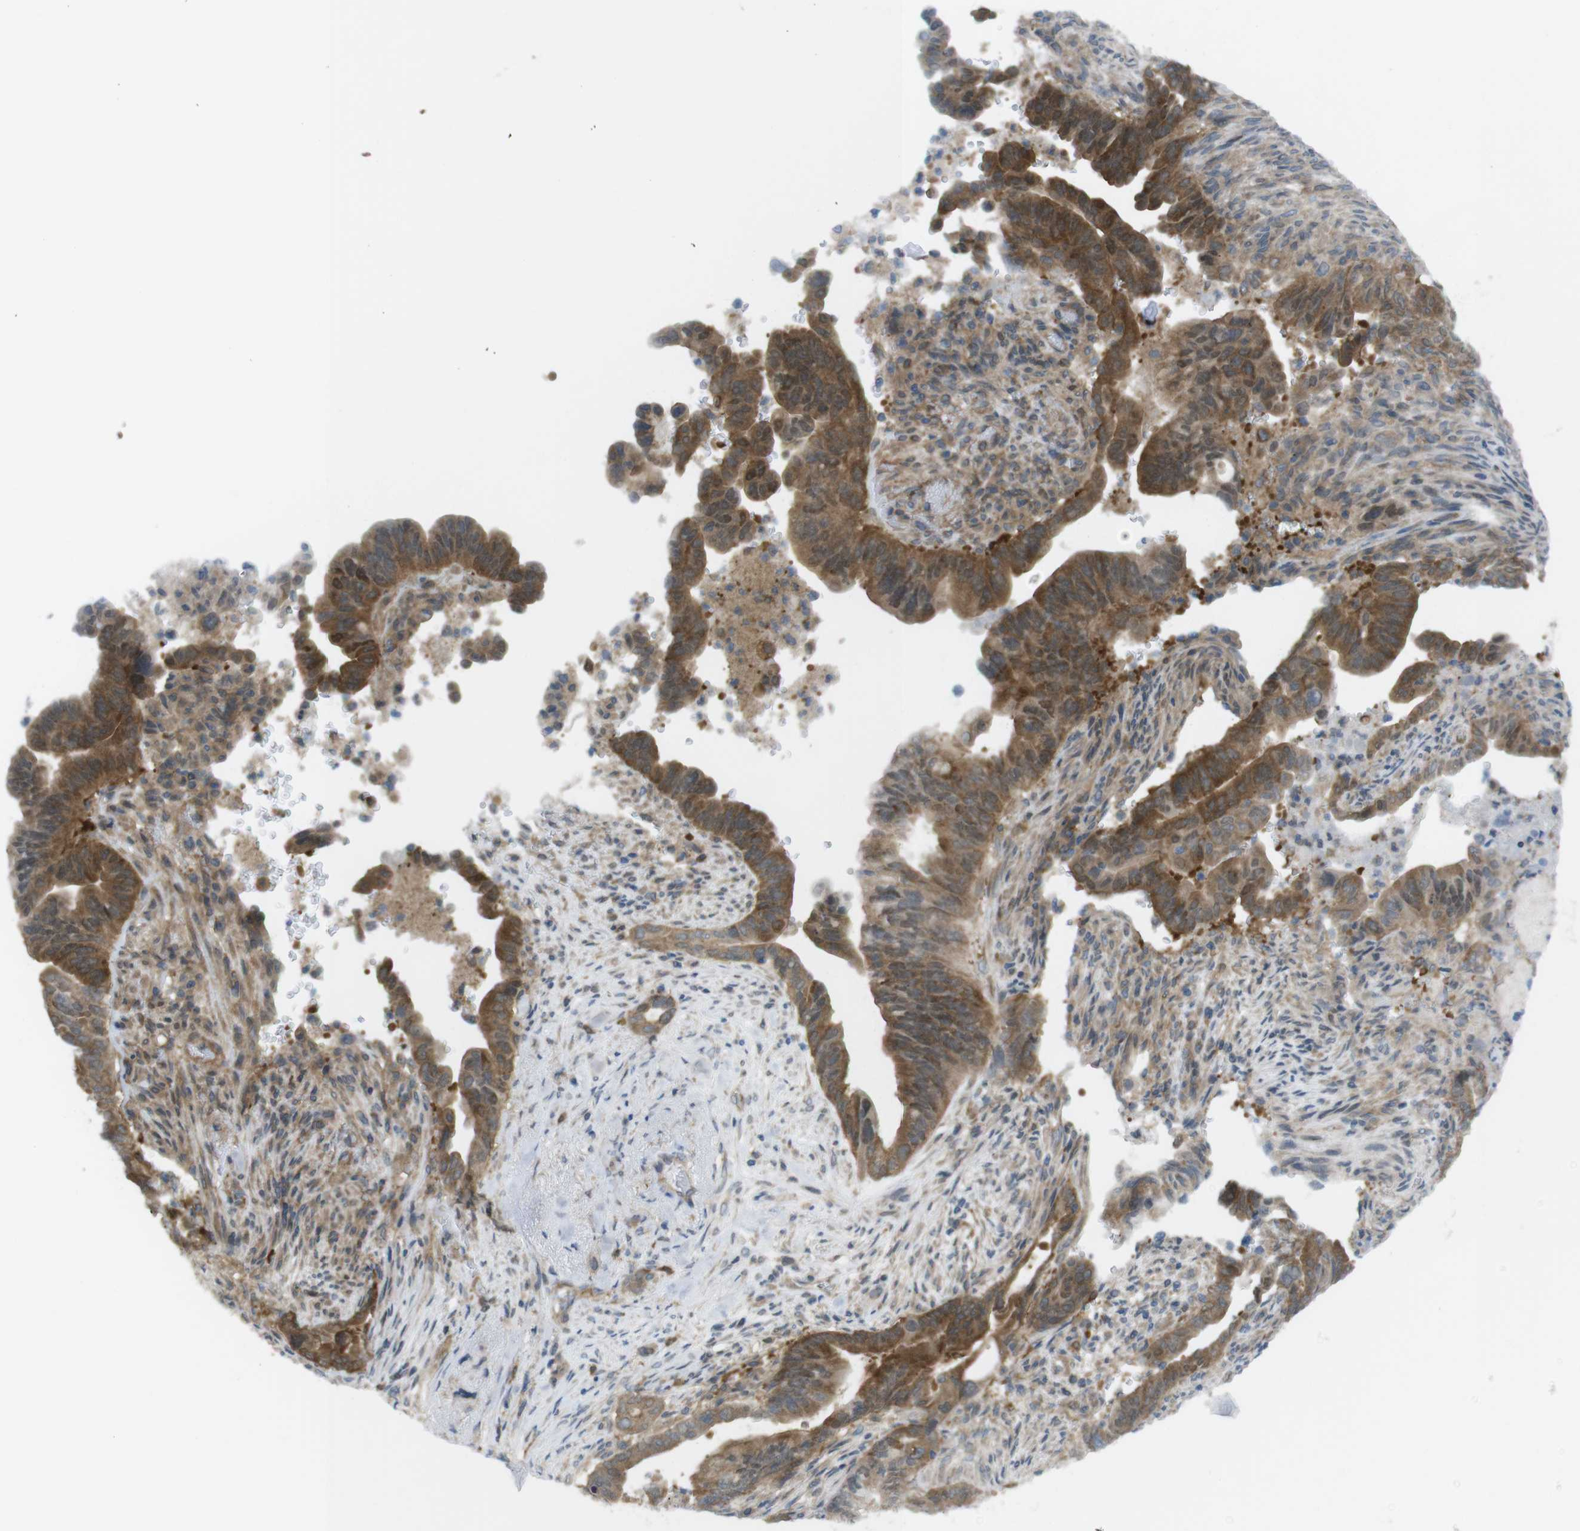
{"staining": {"intensity": "moderate", "quantity": ">75%", "location": "cytoplasmic/membranous,nuclear"}, "tissue": "pancreatic cancer", "cell_type": "Tumor cells", "image_type": "cancer", "snomed": [{"axis": "morphology", "description": "Adenocarcinoma, NOS"}, {"axis": "topography", "description": "Pancreas"}], "caption": "Protein expression analysis of human pancreatic cancer (adenocarcinoma) reveals moderate cytoplasmic/membranous and nuclear staining in approximately >75% of tumor cells. The staining was performed using DAB to visualize the protein expression in brown, while the nuclei were stained in blue with hematoxylin (Magnification: 20x).", "gene": "MTHFD1", "patient": {"sex": "male", "age": 70}}